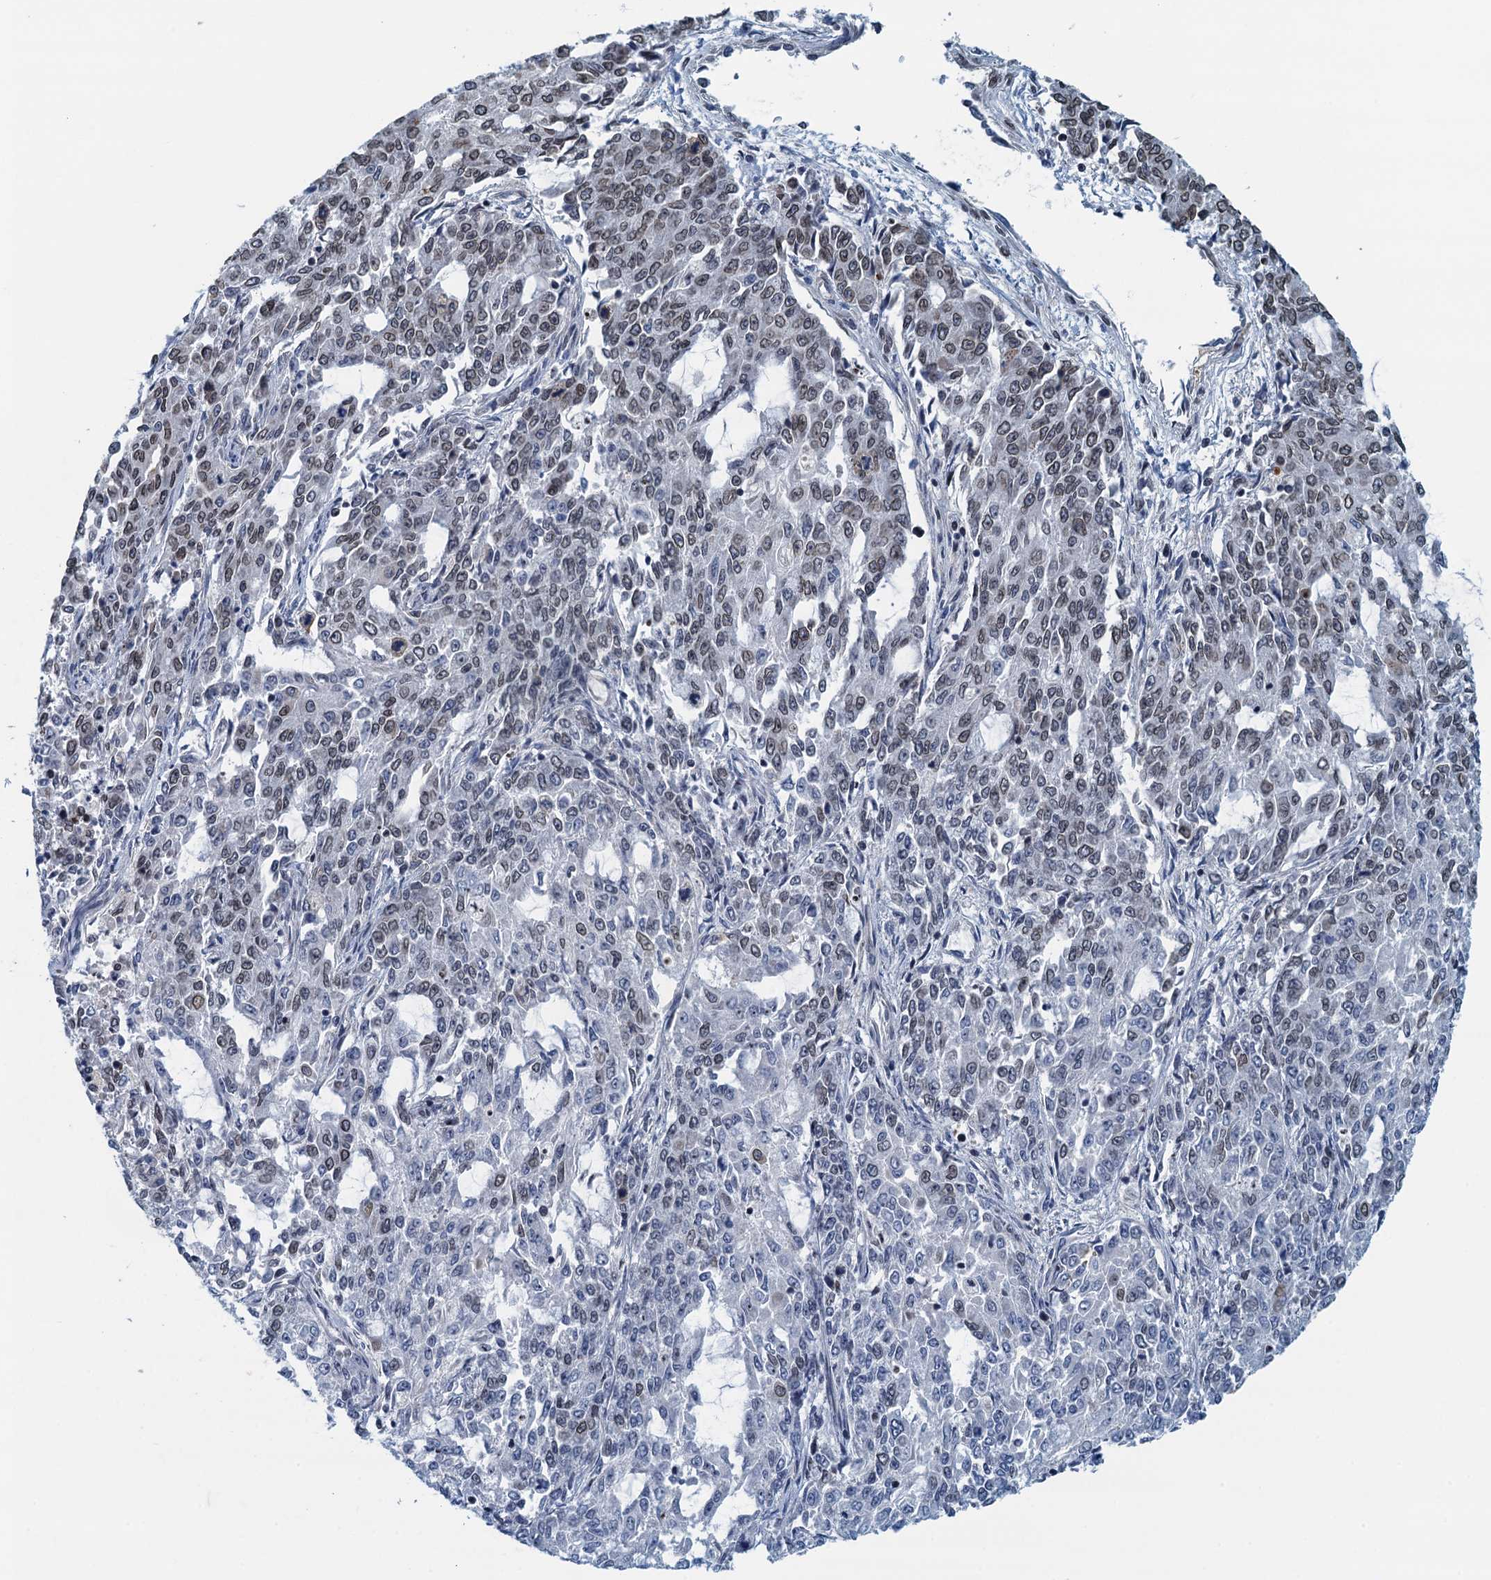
{"staining": {"intensity": "weak", "quantity": "<25%", "location": "cytoplasmic/membranous,nuclear"}, "tissue": "endometrial cancer", "cell_type": "Tumor cells", "image_type": "cancer", "snomed": [{"axis": "morphology", "description": "Adenocarcinoma, NOS"}, {"axis": "topography", "description": "Endometrium"}], "caption": "Image shows no protein positivity in tumor cells of endometrial adenocarcinoma tissue. (DAB (3,3'-diaminobenzidine) immunohistochemistry visualized using brightfield microscopy, high magnification).", "gene": "CCDC34", "patient": {"sex": "female", "age": 50}}